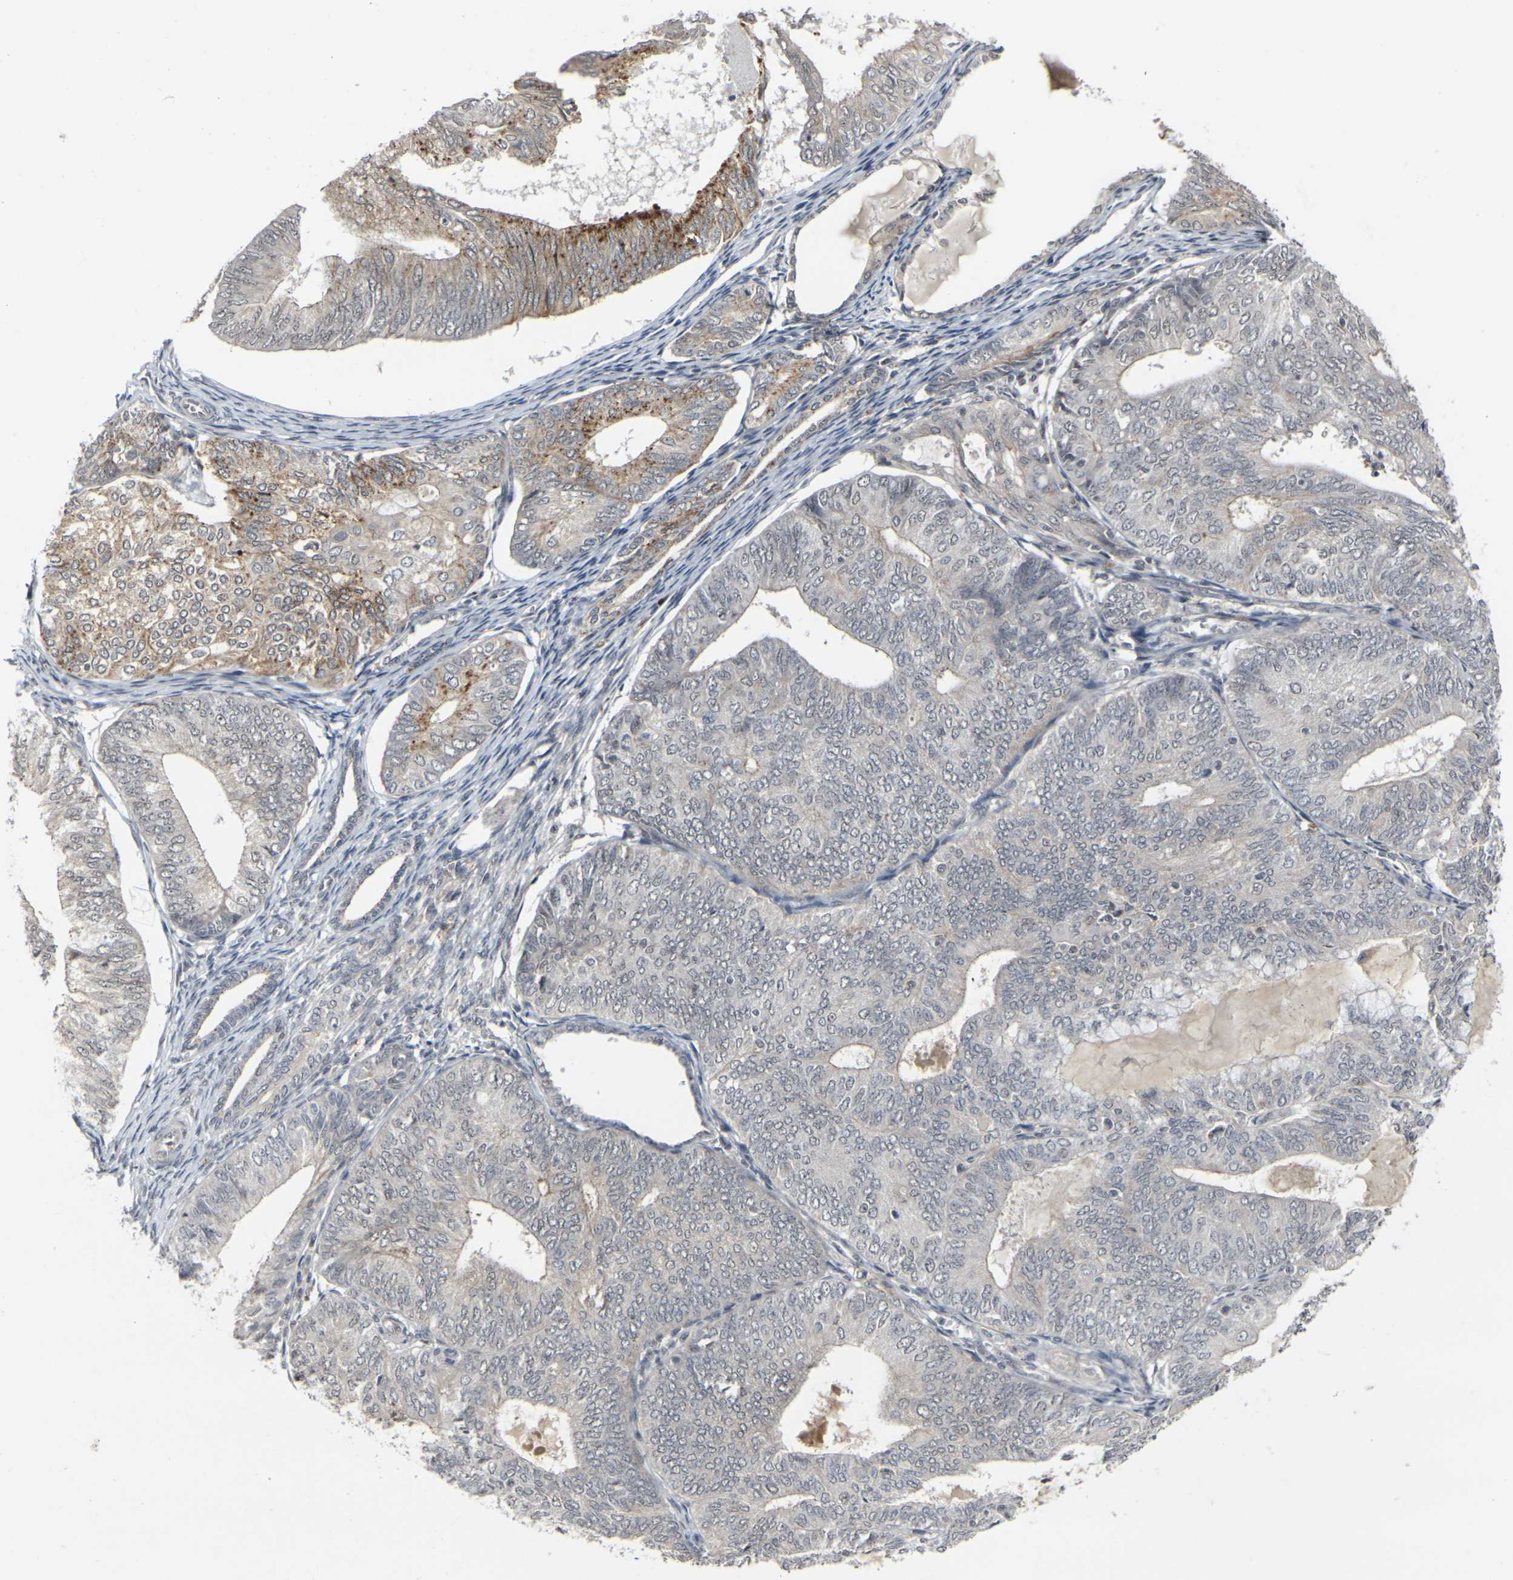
{"staining": {"intensity": "moderate", "quantity": "<25%", "location": "cytoplasmic/membranous"}, "tissue": "endometrial cancer", "cell_type": "Tumor cells", "image_type": "cancer", "snomed": [{"axis": "morphology", "description": "Adenocarcinoma, NOS"}, {"axis": "topography", "description": "Endometrium"}], "caption": "DAB (3,3'-diaminobenzidine) immunohistochemical staining of human endometrial adenocarcinoma exhibits moderate cytoplasmic/membranous protein positivity in approximately <25% of tumor cells.", "gene": "GPR19", "patient": {"sex": "female", "age": 81}}